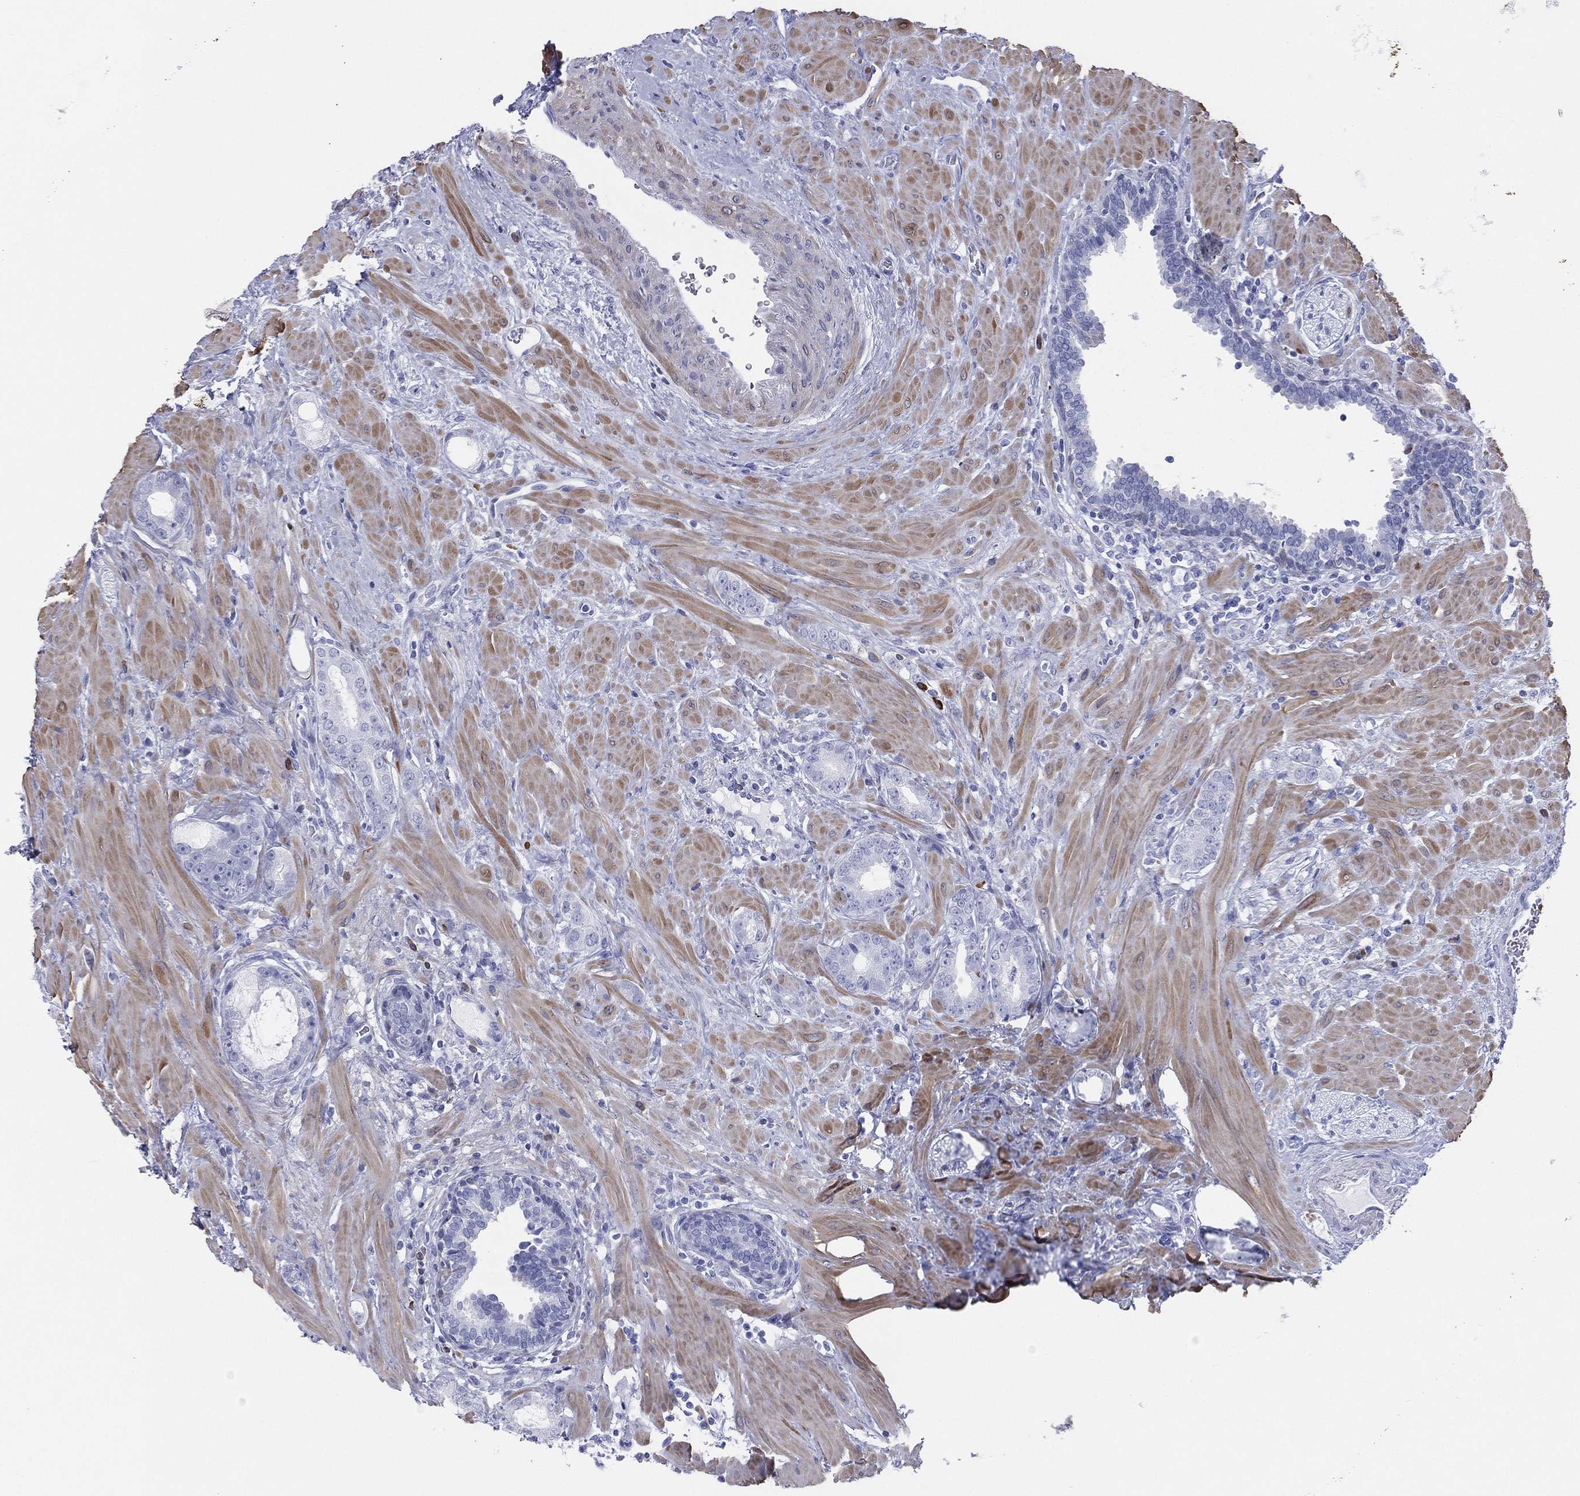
{"staining": {"intensity": "negative", "quantity": "none", "location": "none"}, "tissue": "prostate cancer", "cell_type": "Tumor cells", "image_type": "cancer", "snomed": [{"axis": "morphology", "description": "Adenocarcinoma, Low grade"}, {"axis": "topography", "description": "Prostate"}], "caption": "Prostate low-grade adenocarcinoma stained for a protein using IHC shows no positivity tumor cells.", "gene": "CD79A", "patient": {"sex": "male", "age": 68}}